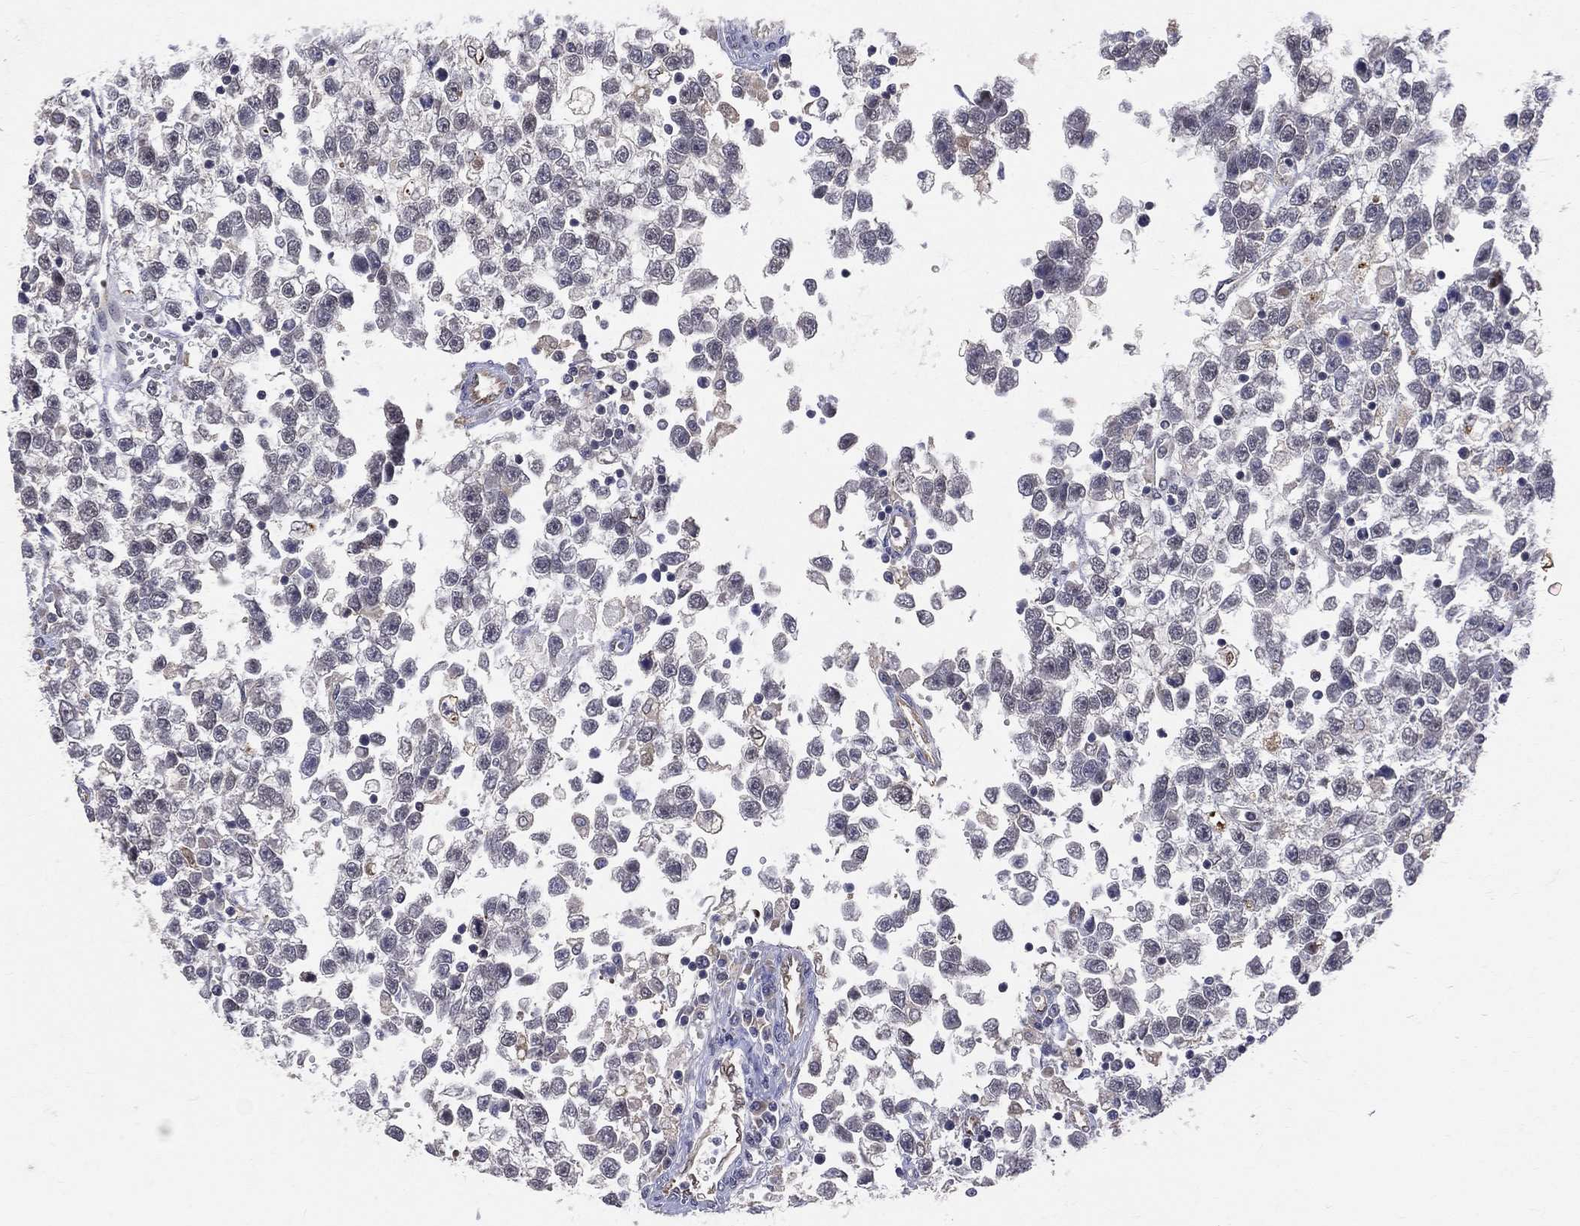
{"staining": {"intensity": "negative", "quantity": "none", "location": "none"}, "tissue": "testis cancer", "cell_type": "Tumor cells", "image_type": "cancer", "snomed": [{"axis": "morphology", "description": "Seminoma, NOS"}, {"axis": "topography", "description": "Testis"}], "caption": "This is an immunohistochemistry micrograph of human seminoma (testis). There is no positivity in tumor cells.", "gene": "GMPR2", "patient": {"sex": "male", "age": 34}}